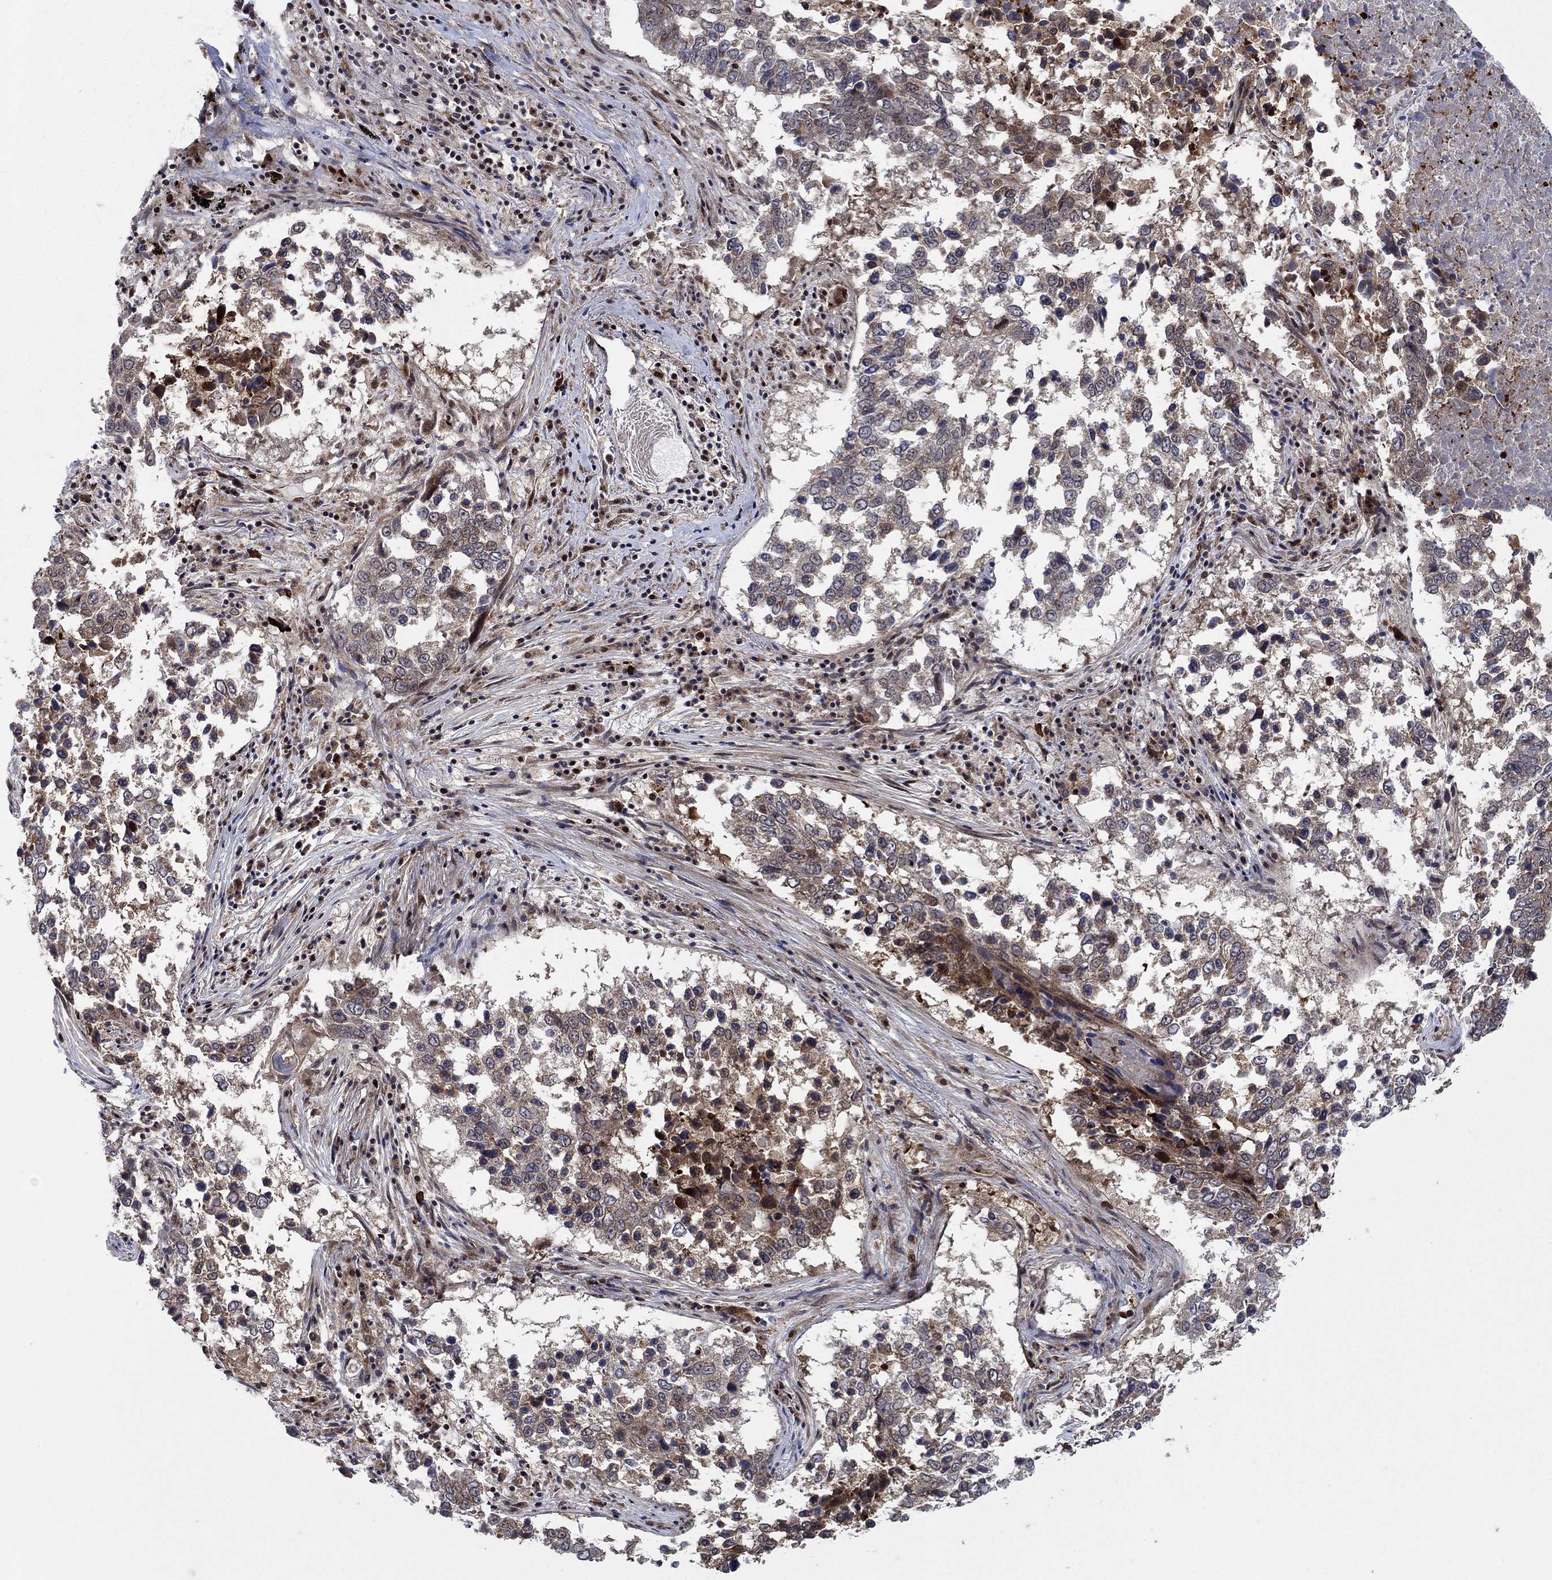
{"staining": {"intensity": "moderate", "quantity": "<25%", "location": "cytoplasmic/membranous"}, "tissue": "lung cancer", "cell_type": "Tumor cells", "image_type": "cancer", "snomed": [{"axis": "morphology", "description": "Squamous cell carcinoma, NOS"}, {"axis": "topography", "description": "Lung"}], "caption": "Lung cancer (squamous cell carcinoma) was stained to show a protein in brown. There is low levels of moderate cytoplasmic/membranous positivity in about <25% of tumor cells. (IHC, brightfield microscopy, high magnification).", "gene": "PRICKLE4", "patient": {"sex": "male", "age": 82}}